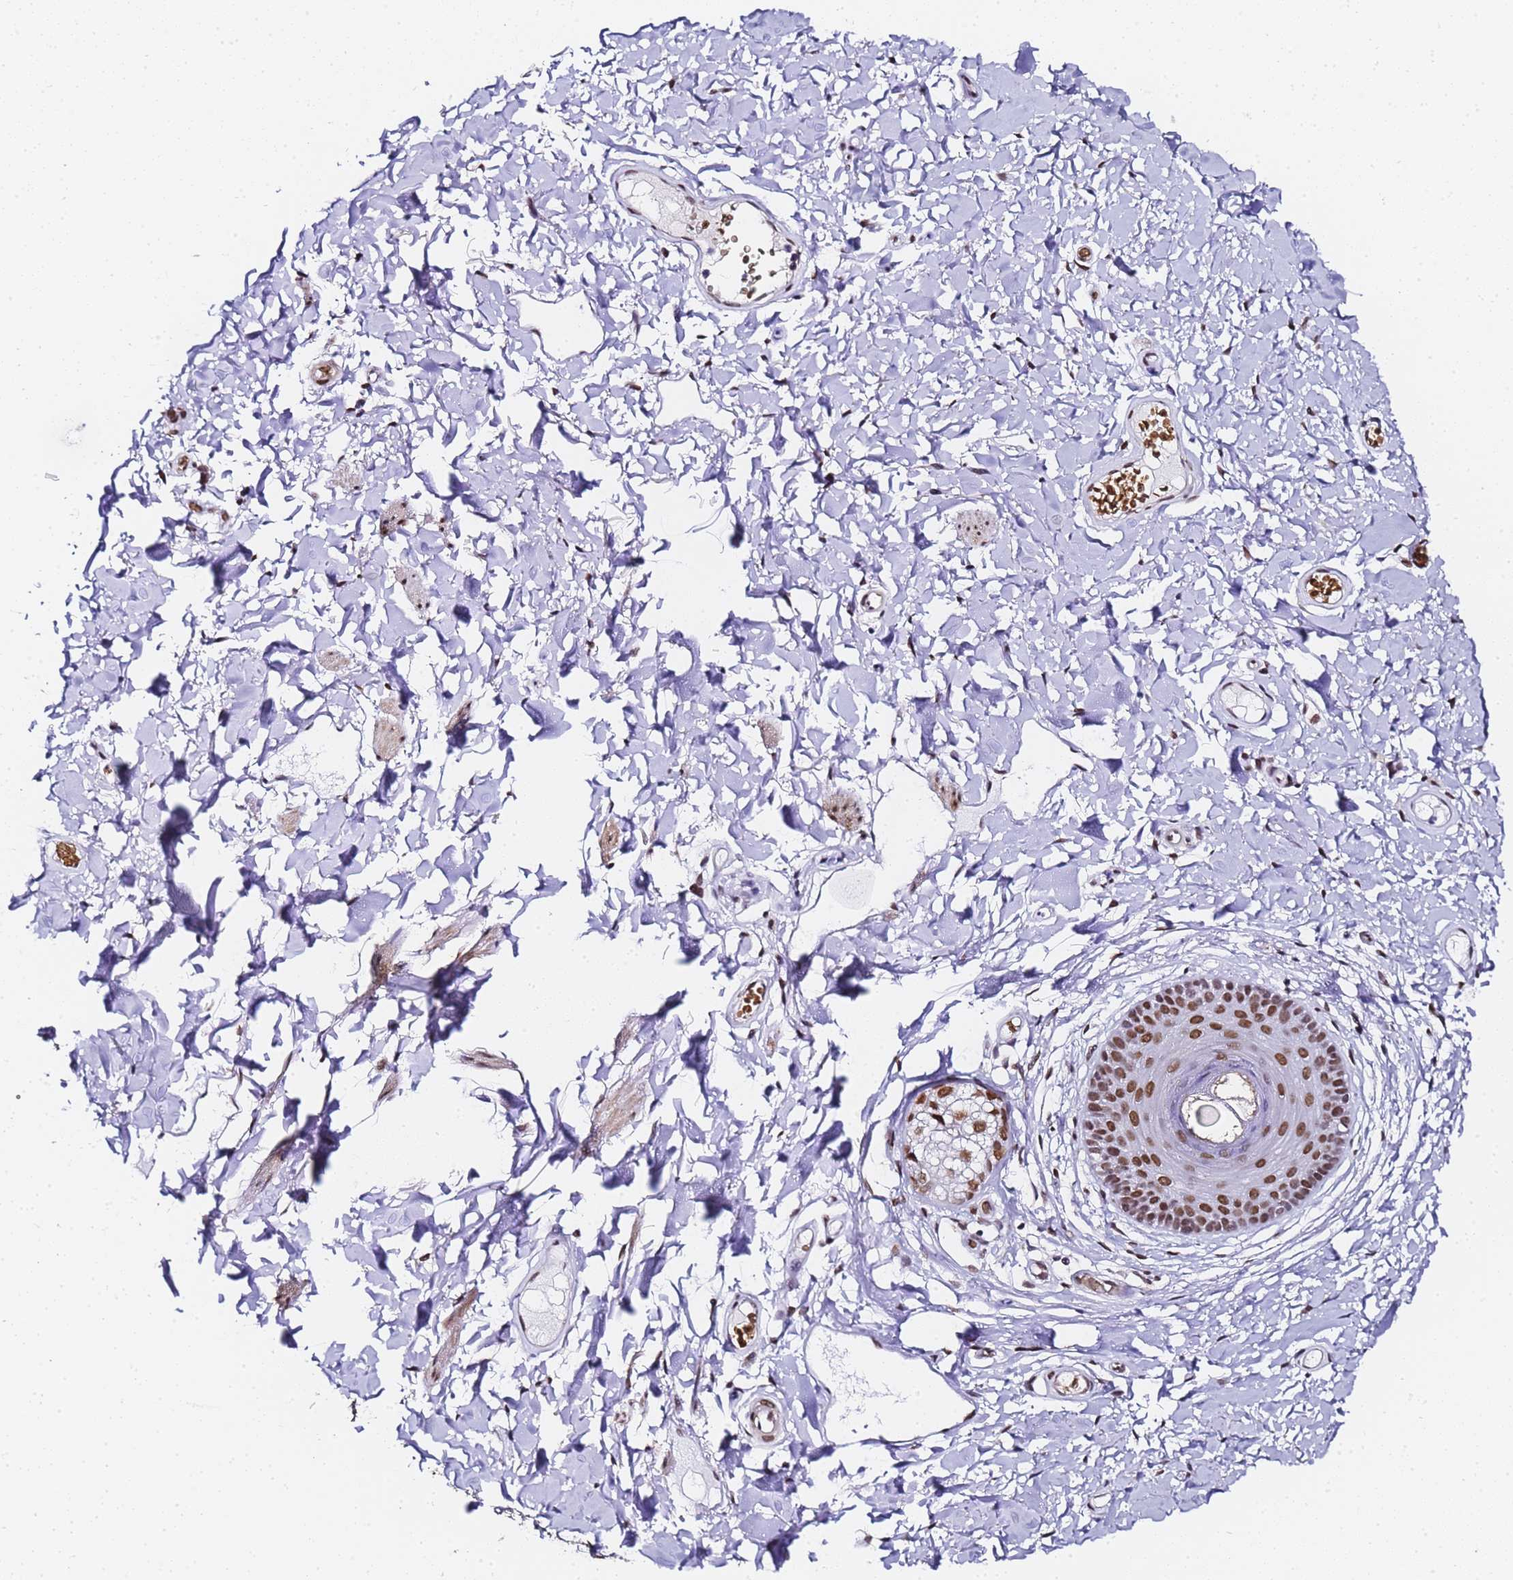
{"staining": {"intensity": "strong", "quantity": "25%-75%", "location": "nuclear"}, "tissue": "skin", "cell_type": "Epidermal cells", "image_type": "normal", "snomed": [{"axis": "morphology", "description": "Normal tissue, NOS"}, {"axis": "topography", "description": "Vulva"}], "caption": "Skin was stained to show a protein in brown. There is high levels of strong nuclear expression in about 25%-75% of epidermal cells. The protein is stained brown, and the nuclei are stained in blue (DAB (3,3'-diaminobenzidine) IHC with brightfield microscopy, high magnification).", "gene": "POLR1A", "patient": {"sex": "female", "age": 73}}